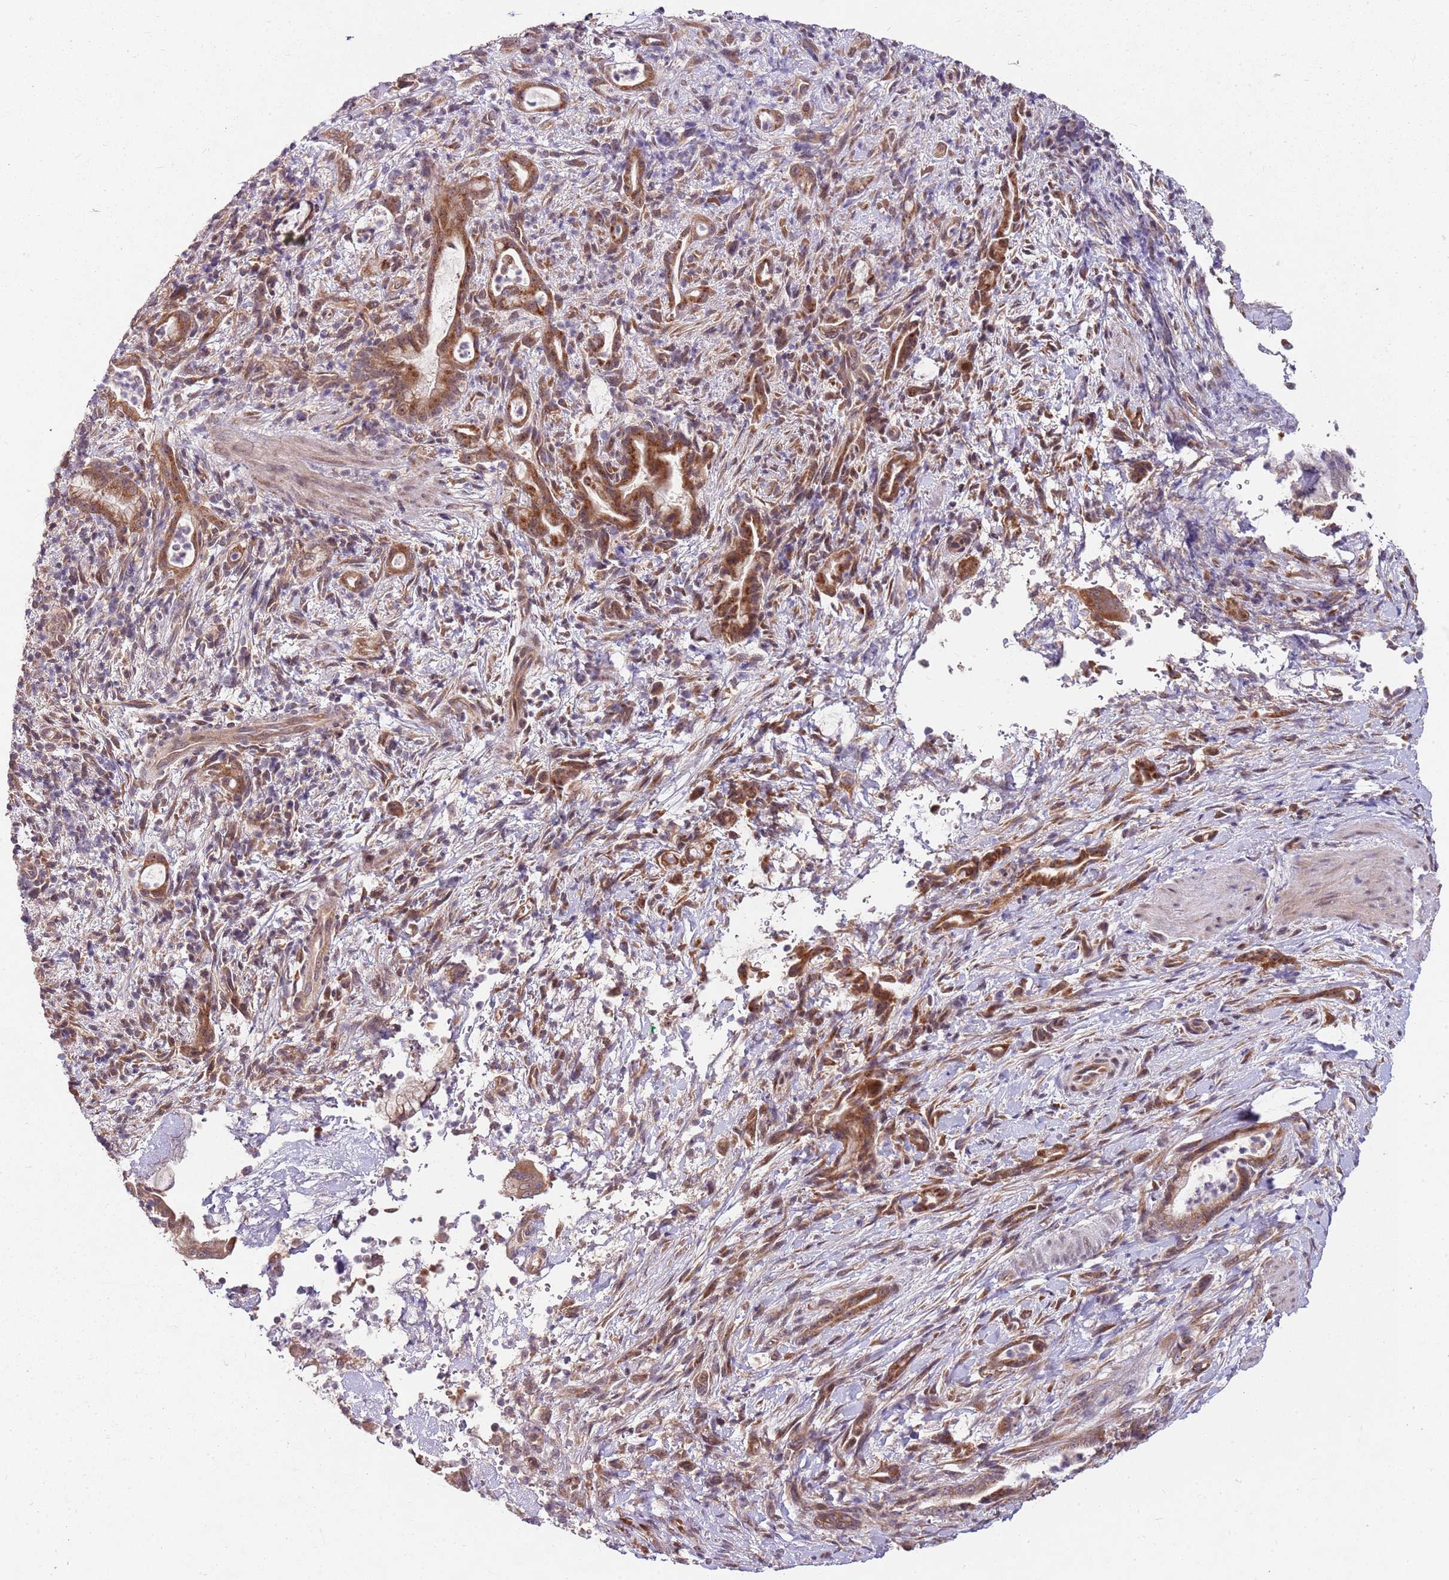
{"staining": {"intensity": "strong", "quantity": ">75%", "location": "cytoplasmic/membranous"}, "tissue": "pancreatic cancer", "cell_type": "Tumor cells", "image_type": "cancer", "snomed": [{"axis": "morphology", "description": "Normal tissue, NOS"}, {"axis": "morphology", "description": "Adenocarcinoma, NOS"}, {"axis": "topography", "description": "Pancreas"}], "caption": "DAB (3,3'-diaminobenzidine) immunohistochemical staining of adenocarcinoma (pancreatic) shows strong cytoplasmic/membranous protein positivity in approximately >75% of tumor cells.", "gene": "FBXL22", "patient": {"sex": "female", "age": 55}}